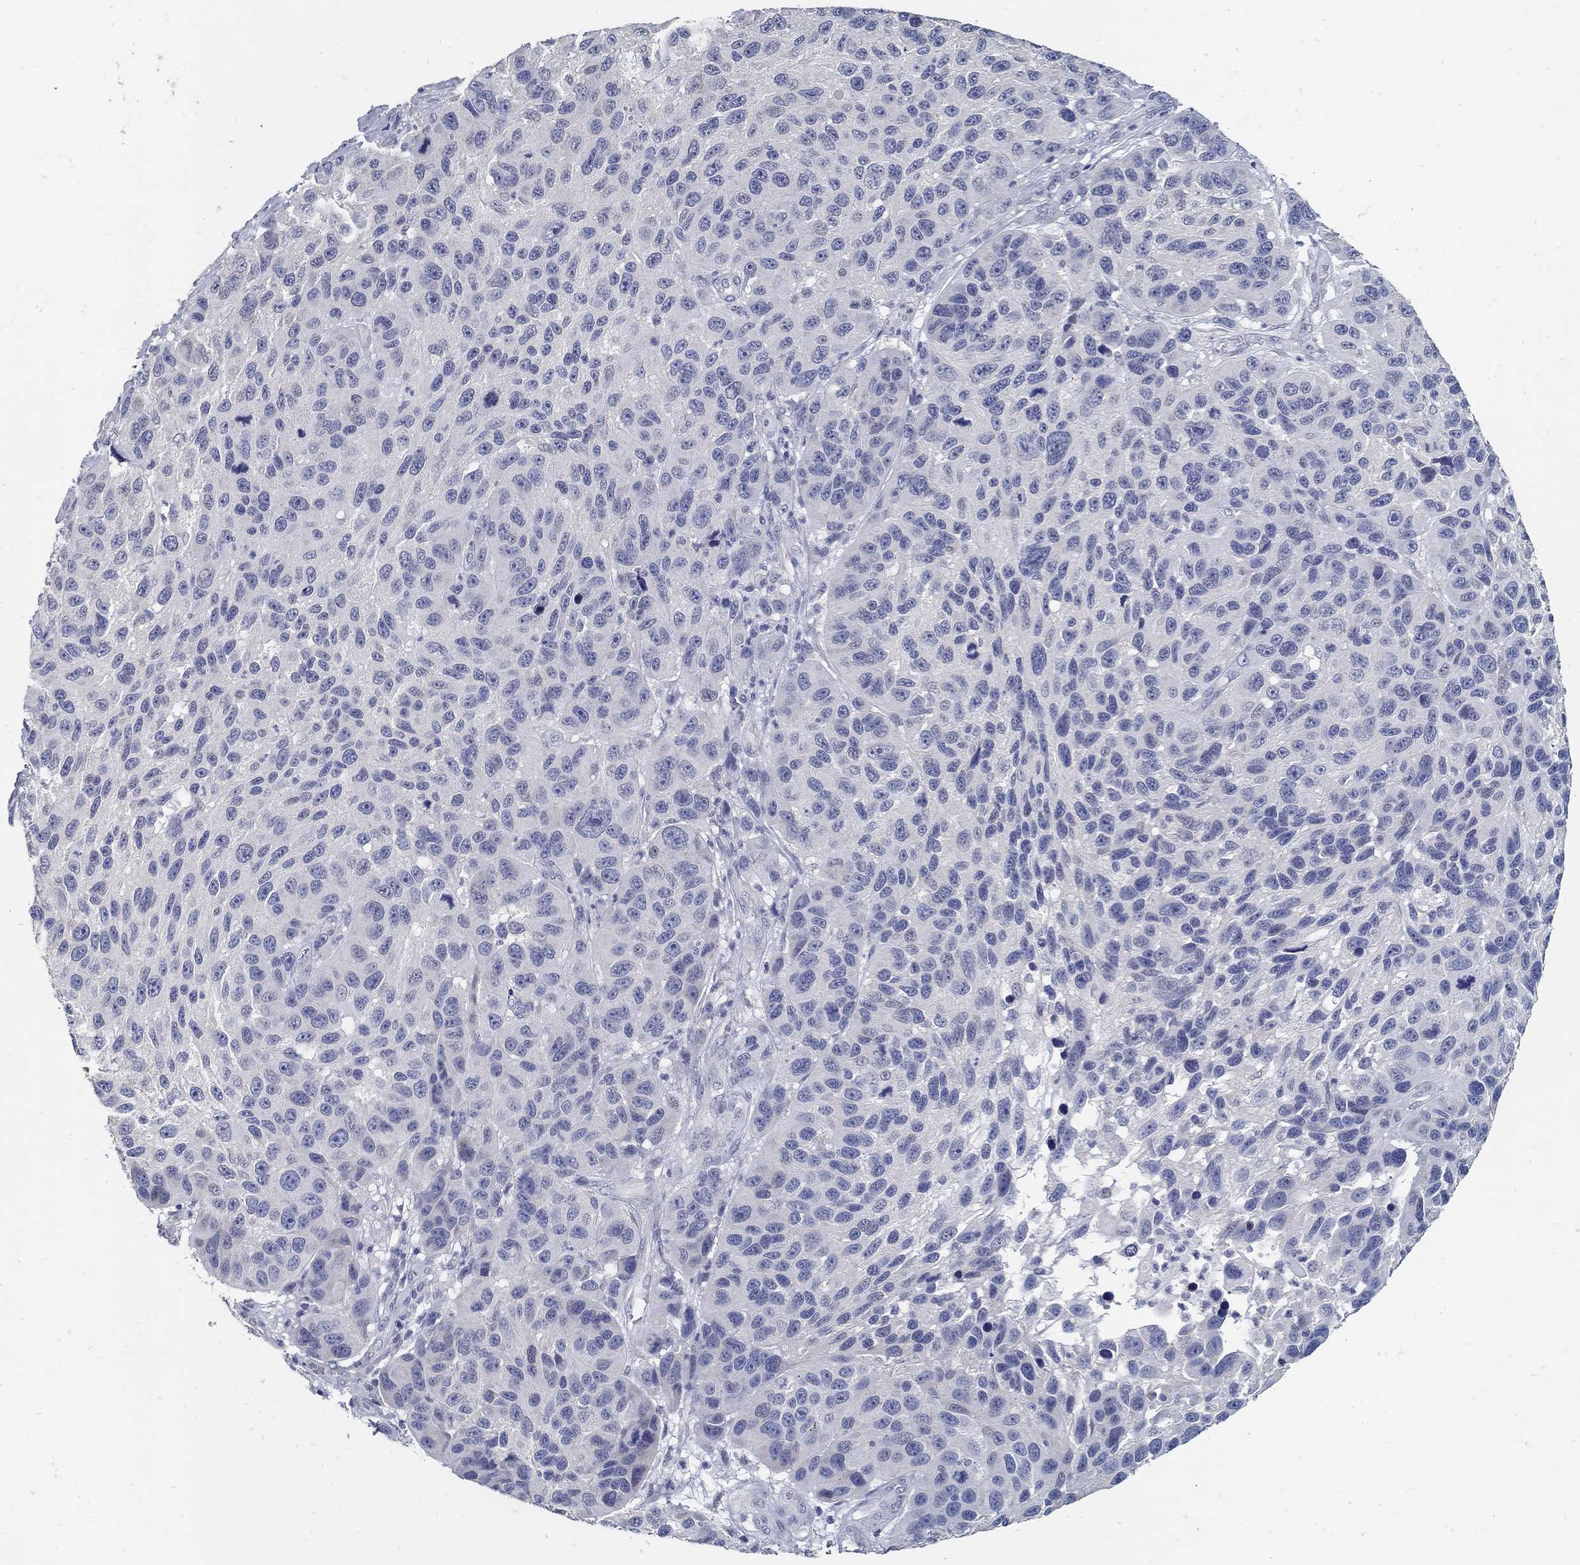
{"staining": {"intensity": "negative", "quantity": "none", "location": "none"}, "tissue": "melanoma", "cell_type": "Tumor cells", "image_type": "cancer", "snomed": [{"axis": "morphology", "description": "Malignant melanoma, NOS"}, {"axis": "topography", "description": "Skin"}], "caption": "DAB (3,3'-diaminobenzidine) immunohistochemical staining of human melanoma reveals no significant staining in tumor cells.", "gene": "USP29", "patient": {"sex": "male", "age": 53}}